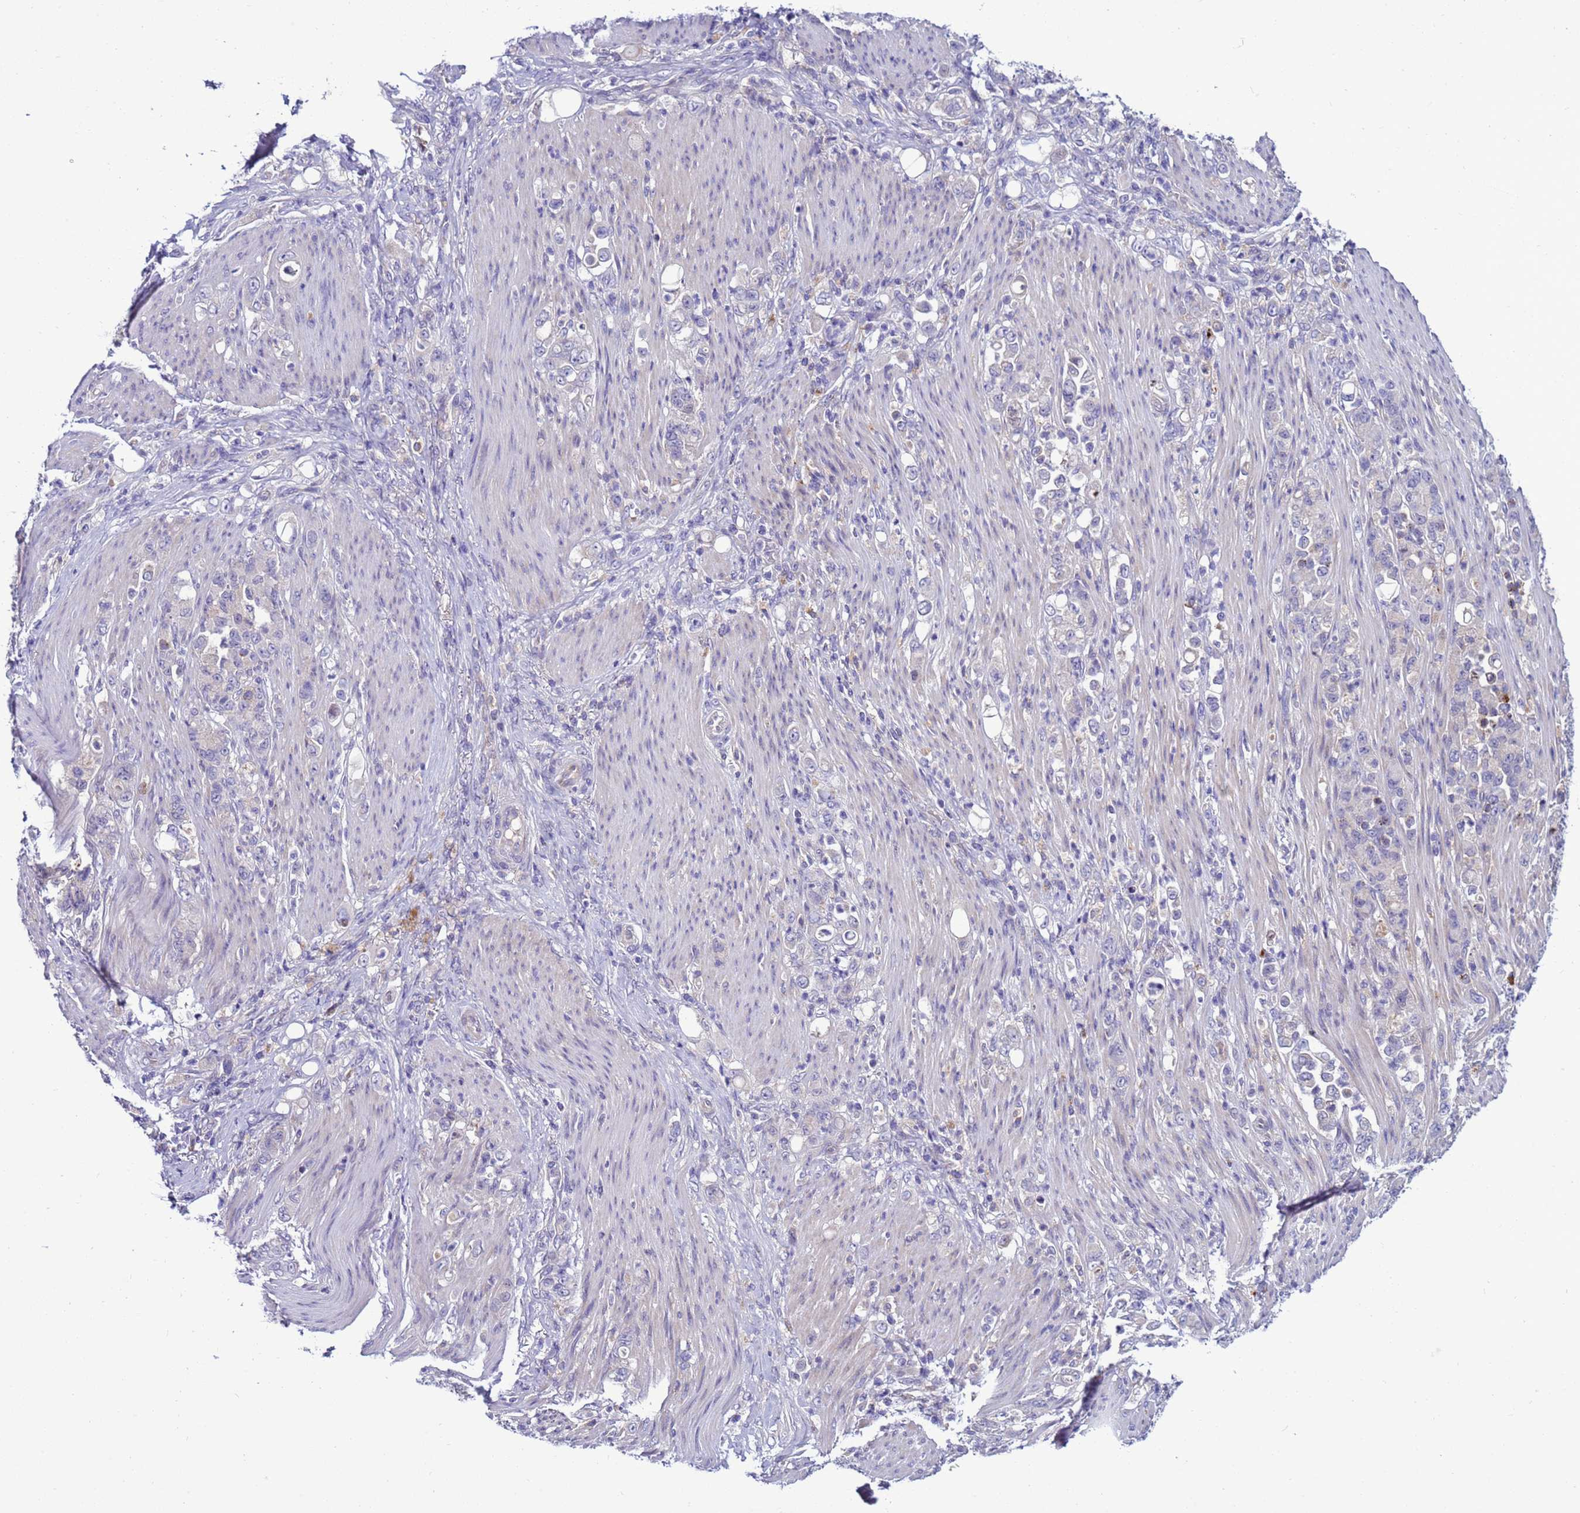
{"staining": {"intensity": "negative", "quantity": "none", "location": "none"}, "tissue": "stomach cancer", "cell_type": "Tumor cells", "image_type": "cancer", "snomed": [{"axis": "morphology", "description": "Normal tissue, NOS"}, {"axis": "morphology", "description": "Adenocarcinoma, NOS"}, {"axis": "topography", "description": "Stomach"}], "caption": "An image of human stomach cancer is negative for staining in tumor cells.", "gene": "NAT2", "patient": {"sex": "female", "age": 79}}